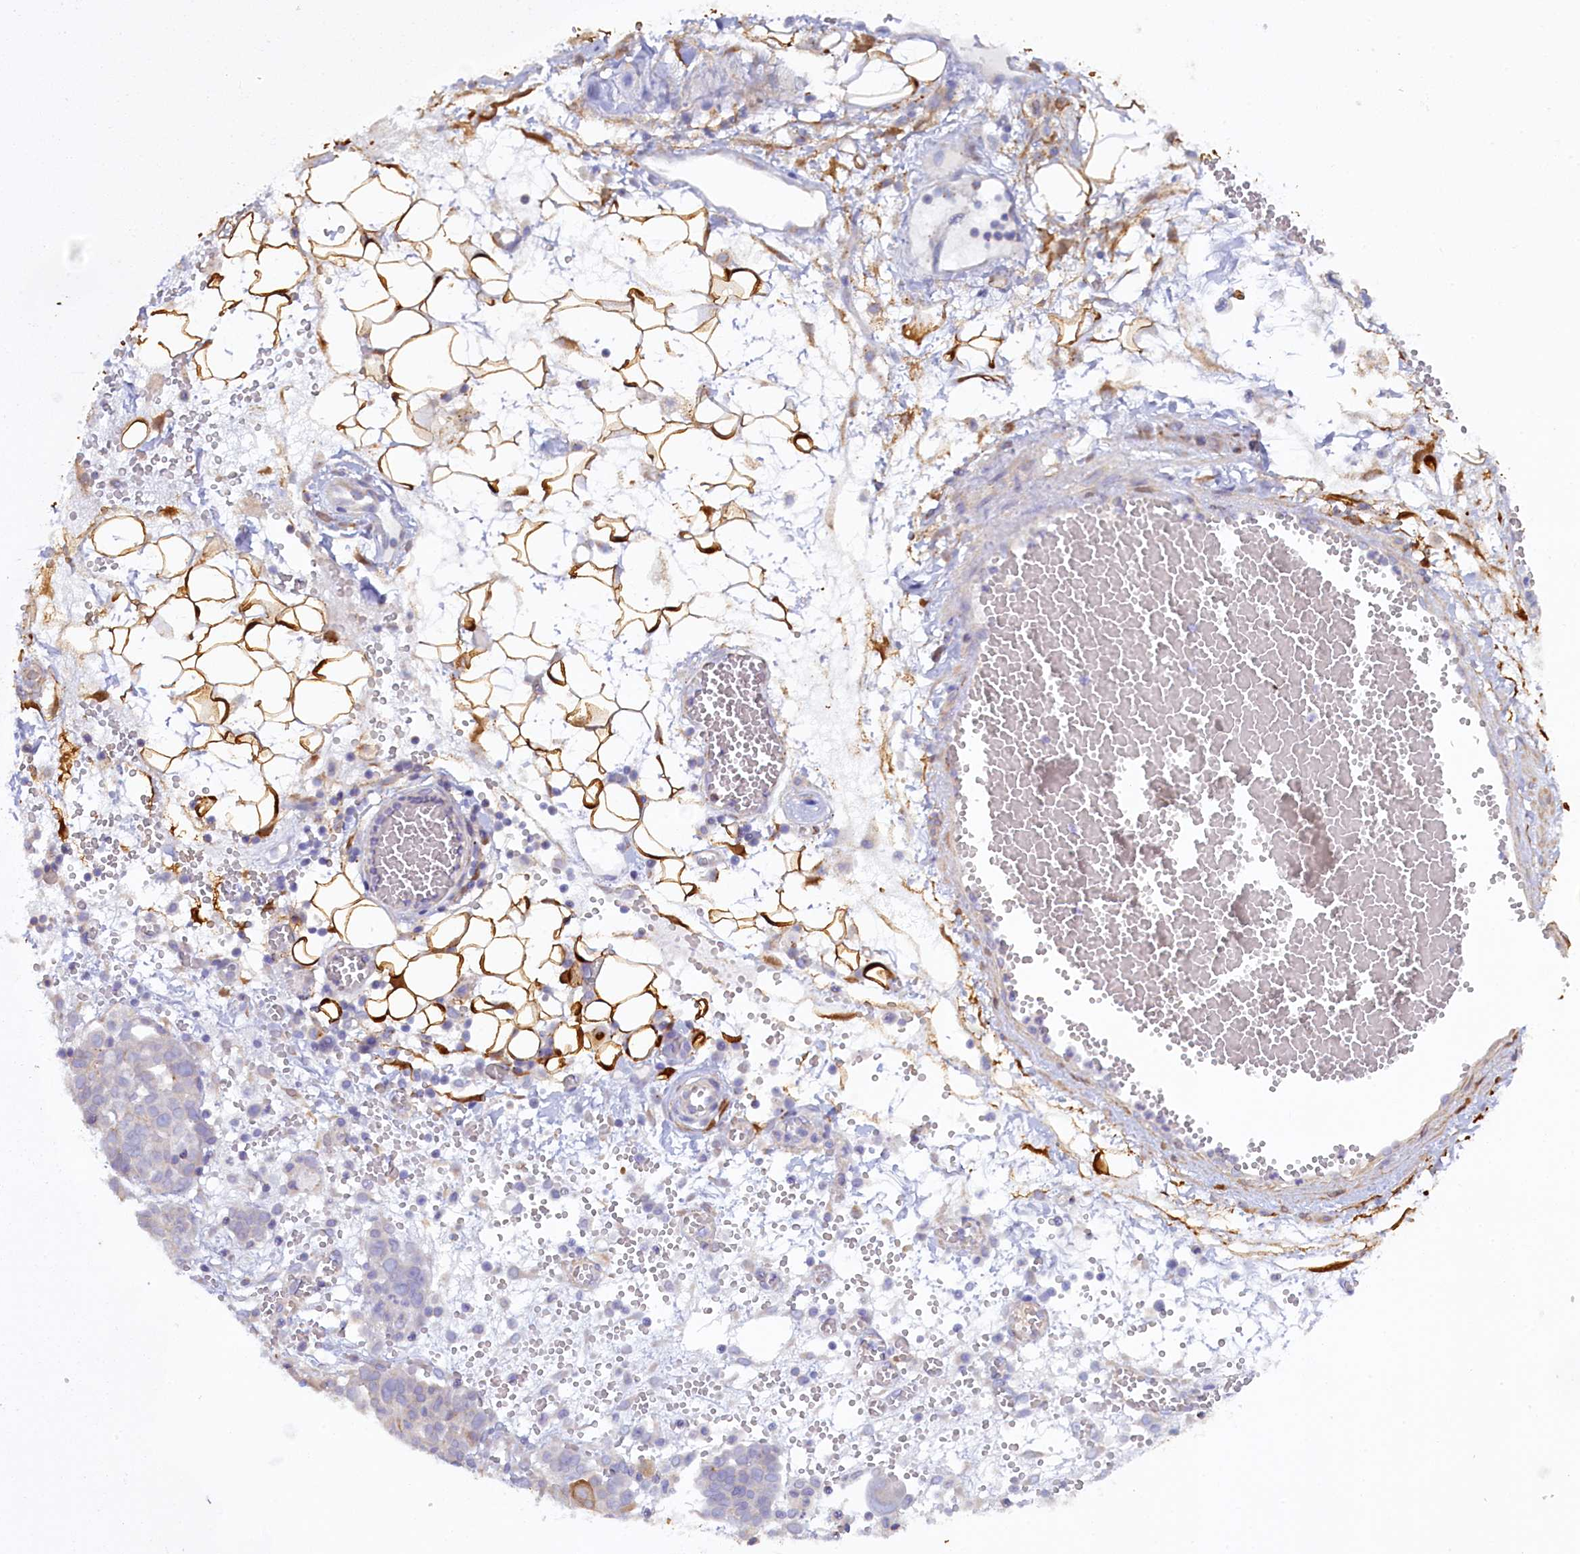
{"staining": {"intensity": "negative", "quantity": "none", "location": "none"}, "tissue": "ovarian cancer", "cell_type": "Tumor cells", "image_type": "cancer", "snomed": [{"axis": "morphology", "description": "Cystadenocarcinoma, serous, NOS"}, {"axis": "topography", "description": "Soft tissue"}, {"axis": "topography", "description": "Ovary"}], "caption": "This photomicrograph is of ovarian cancer (serous cystadenocarcinoma) stained with immunohistochemistry (IHC) to label a protein in brown with the nuclei are counter-stained blue. There is no expression in tumor cells.", "gene": "POGLUT3", "patient": {"sex": "female", "age": 57}}